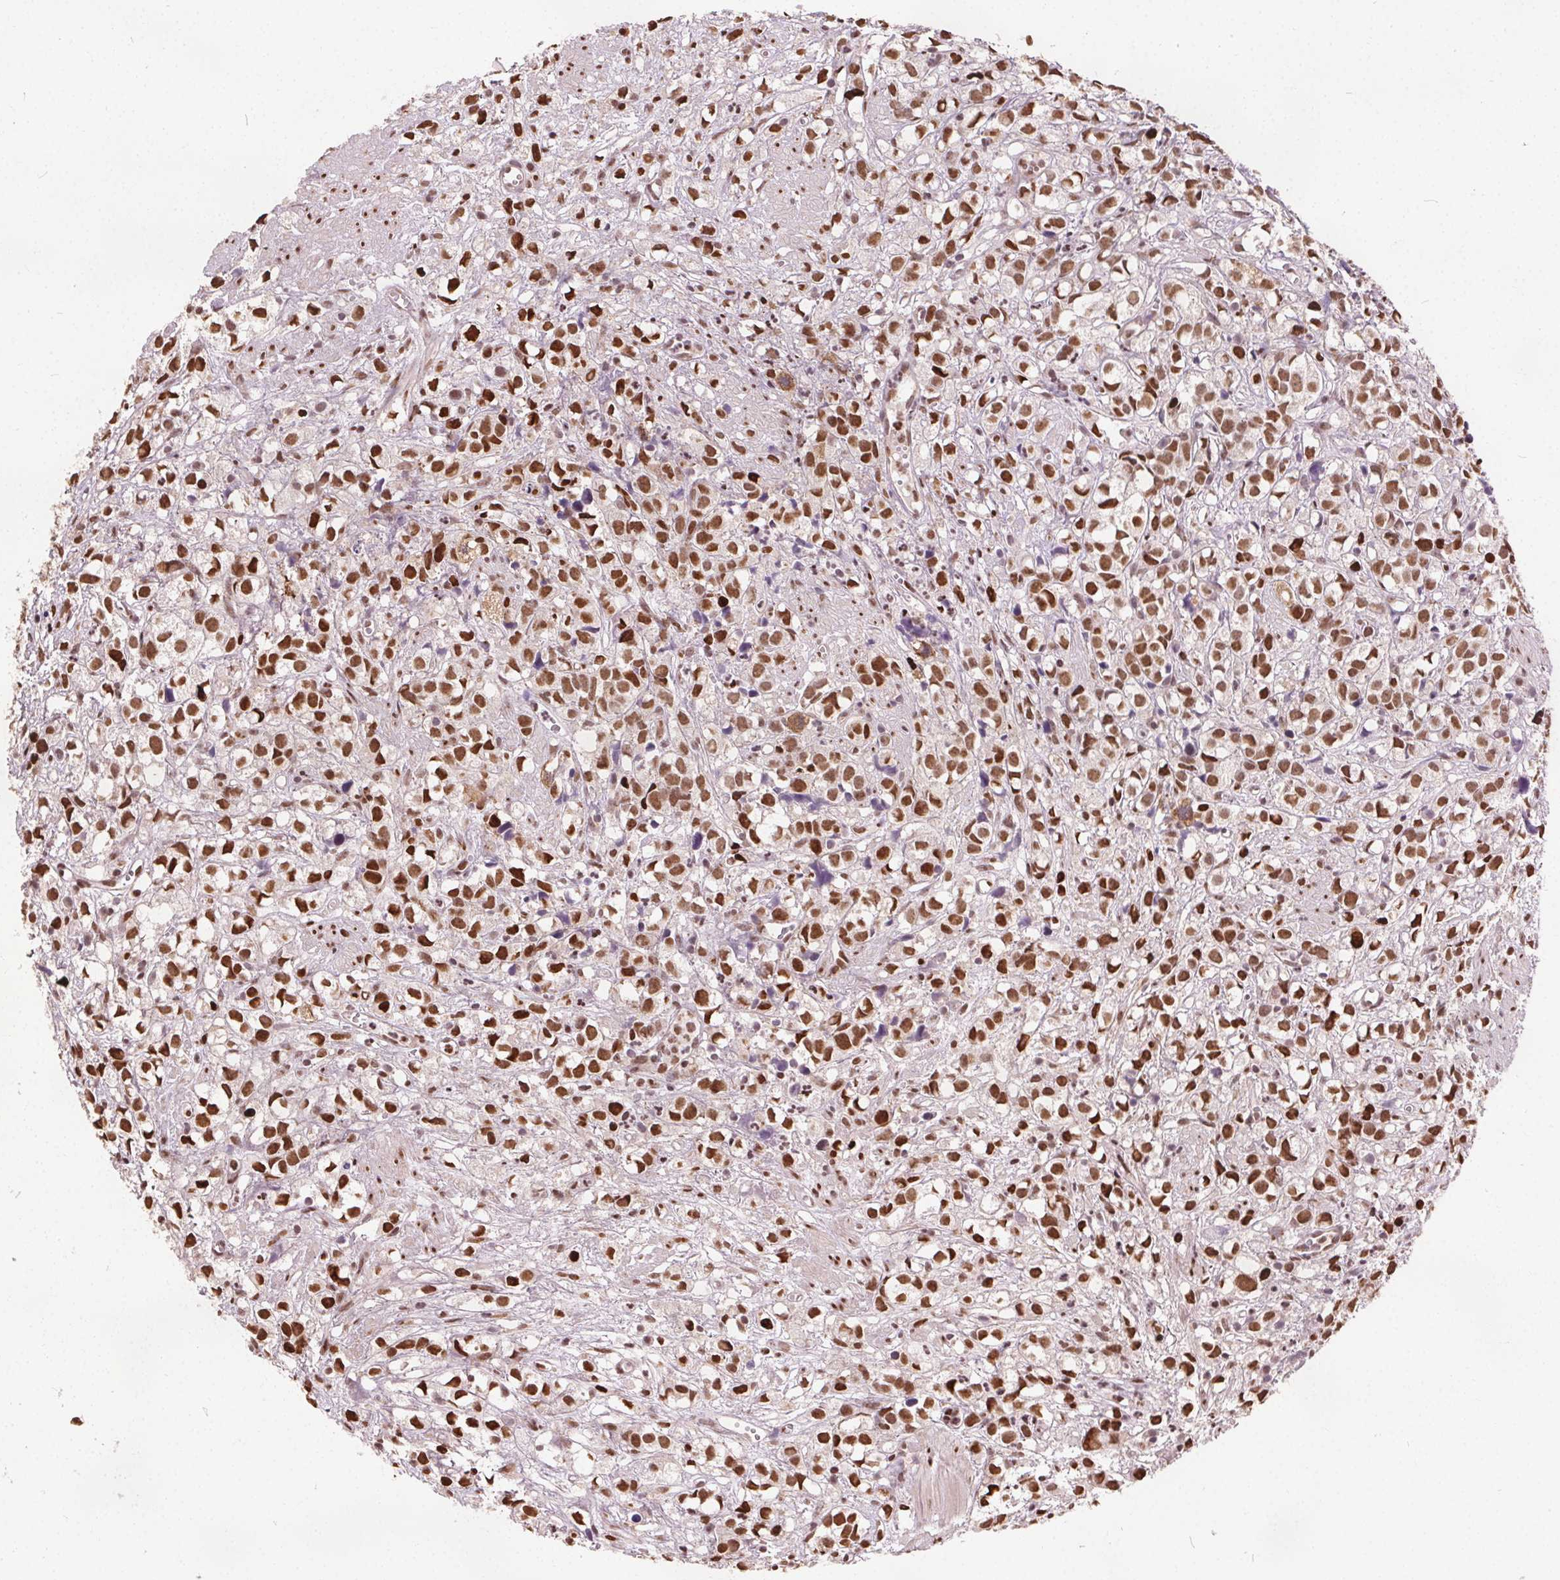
{"staining": {"intensity": "moderate", "quantity": ">75%", "location": "nuclear"}, "tissue": "prostate cancer", "cell_type": "Tumor cells", "image_type": "cancer", "snomed": [{"axis": "morphology", "description": "Adenocarcinoma, High grade"}, {"axis": "topography", "description": "Prostate"}], "caption": "High-magnification brightfield microscopy of prostate cancer (adenocarcinoma (high-grade)) stained with DAB (3,3'-diaminobenzidine) (brown) and counterstained with hematoxylin (blue). tumor cells exhibit moderate nuclear expression is appreciated in approximately>75% of cells.", "gene": "ISLR2", "patient": {"sex": "male", "age": 68}}